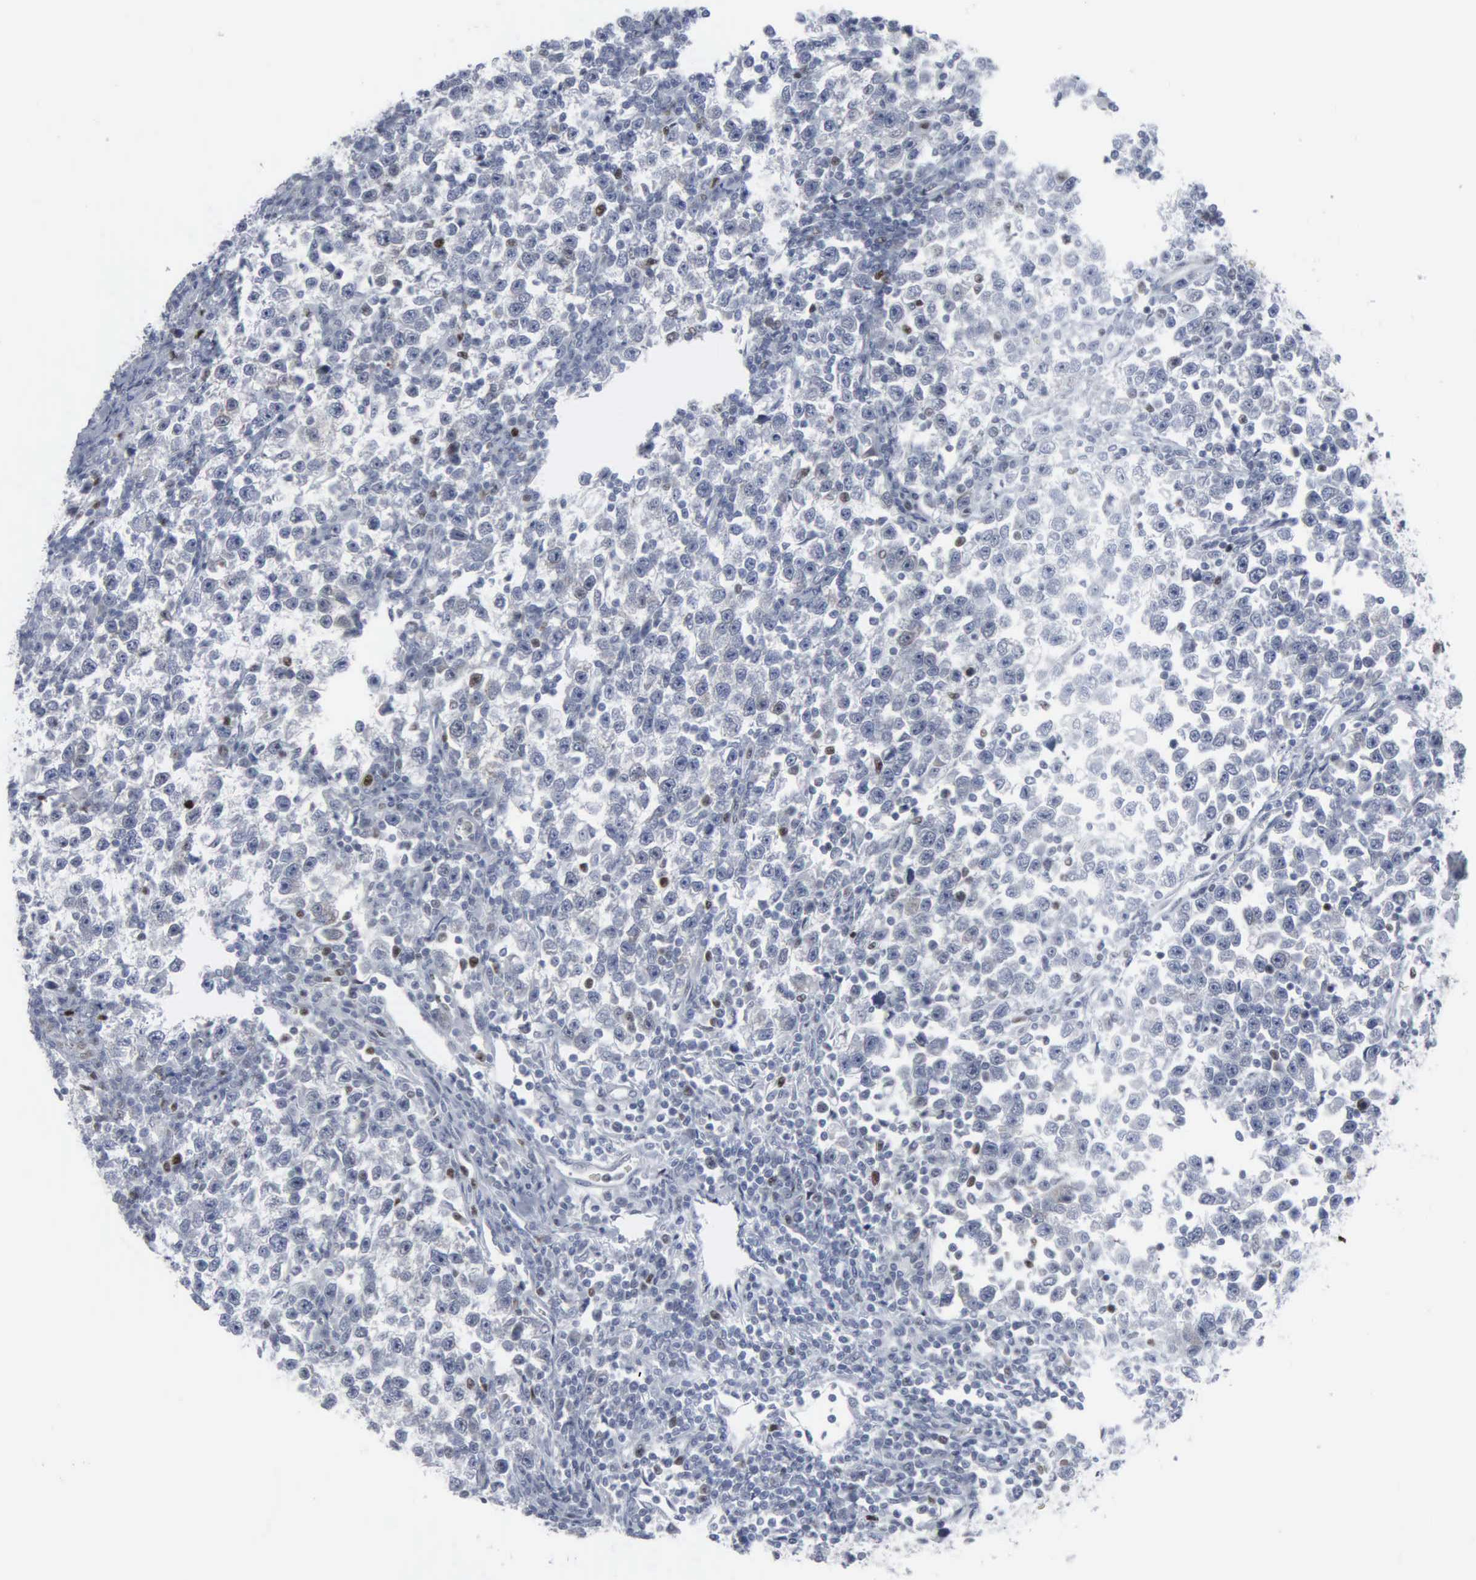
{"staining": {"intensity": "negative", "quantity": "none", "location": "none"}, "tissue": "testis cancer", "cell_type": "Tumor cells", "image_type": "cancer", "snomed": [{"axis": "morphology", "description": "Seminoma, NOS"}, {"axis": "topography", "description": "Testis"}], "caption": "This is an immunohistochemistry (IHC) photomicrograph of seminoma (testis). There is no expression in tumor cells.", "gene": "CCND3", "patient": {"sex": "male", "age": 43}}